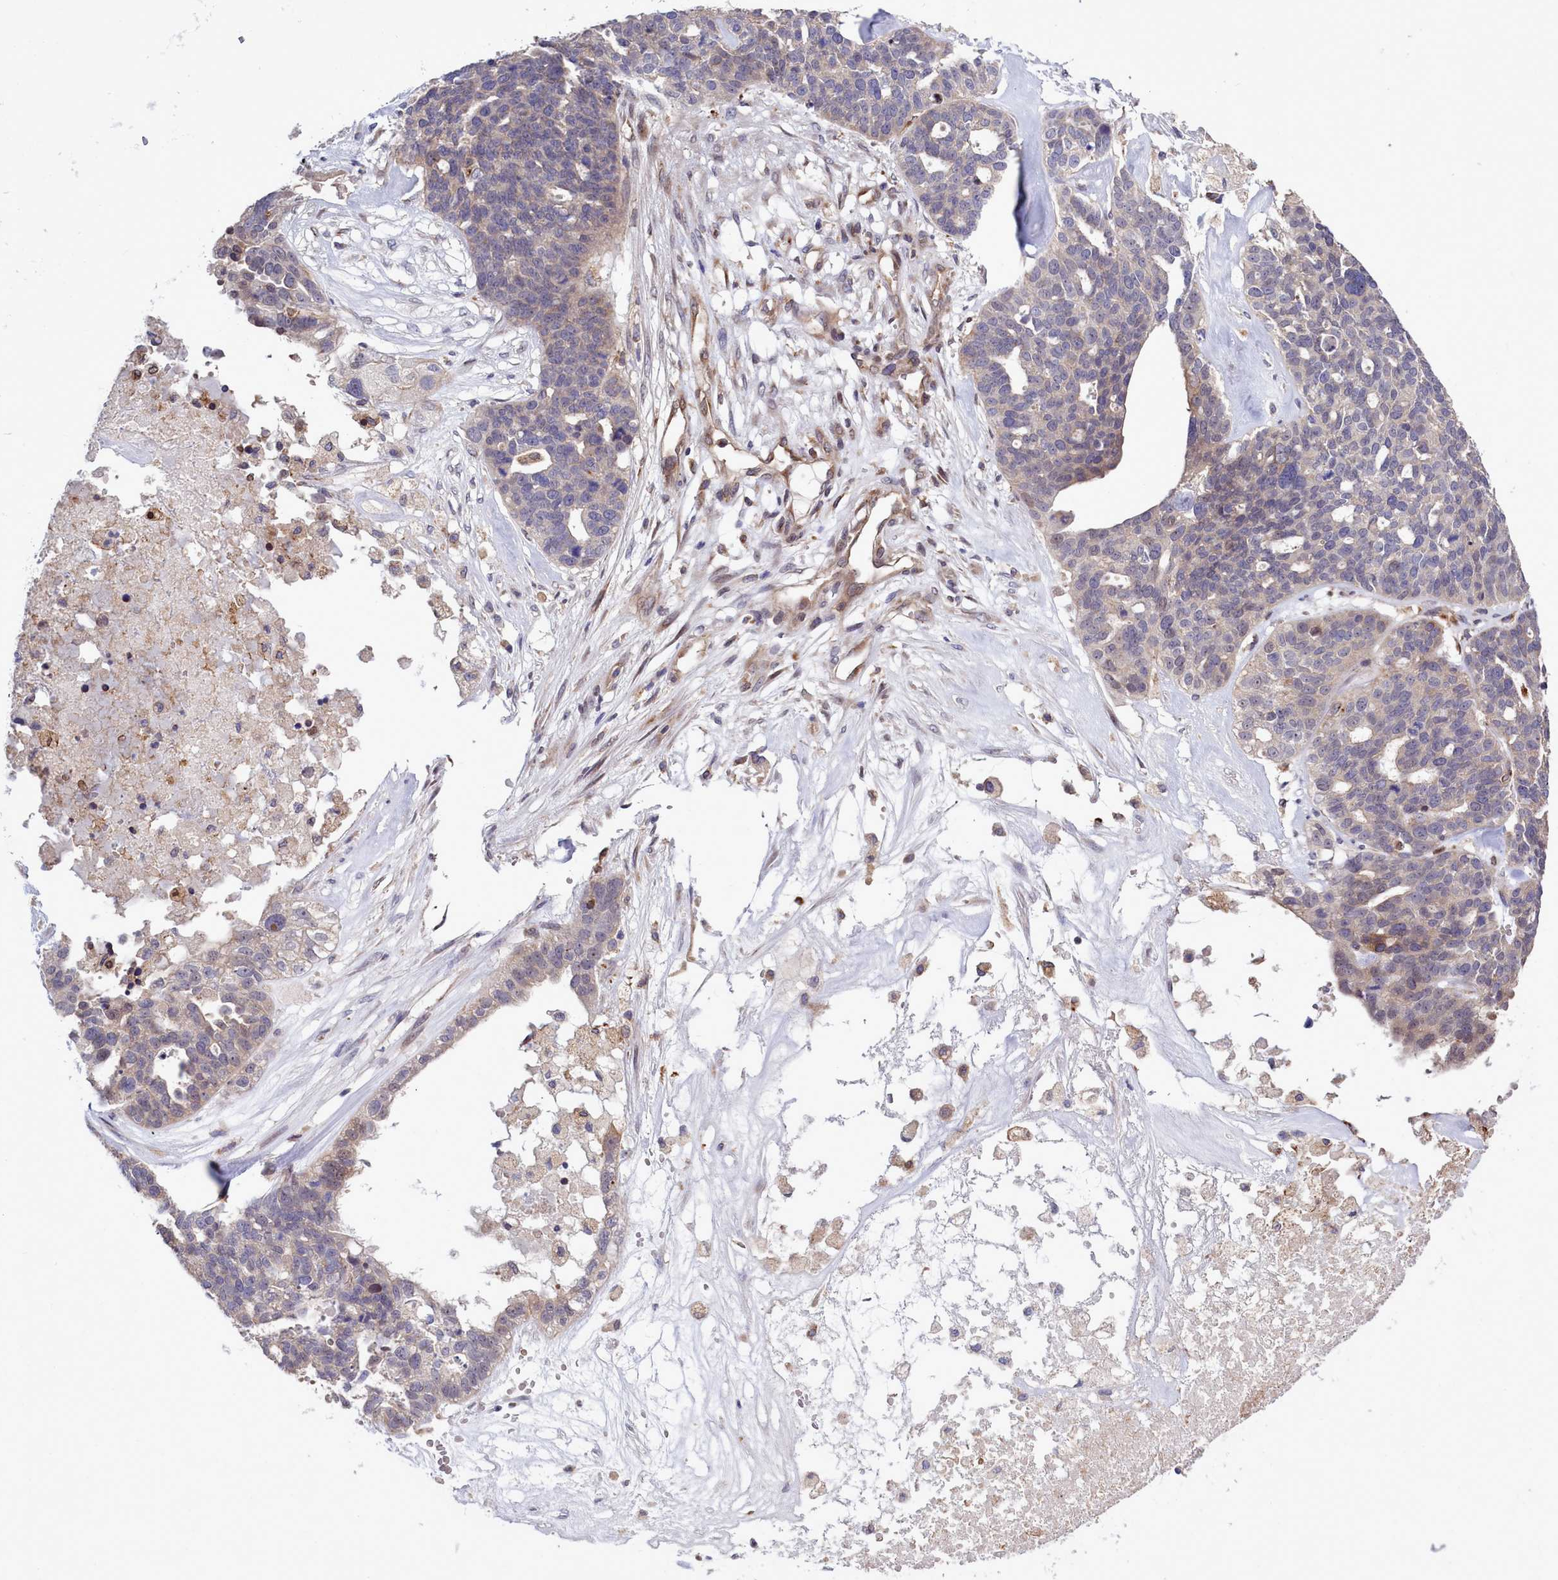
{"staining": {"intensity": "moderate", "quantity": "<25%", "location": "cytoplasmic/membranous"}, "tissue": "ovarian cancer", "cell_type": "Tumor cells", "image_type": "cancer", "snomed": [{"axis": "morphology", "description": "Cystadenocarcinoma, serous, NOS"}, {"axis": "topography", "description": "Ovary"}], "caption": "Protein staining of serous cystadenocarcinoma (ovarian) tissue displays moderate cytoplasmic/membranous expression in about <25% of tumor cells.", "gene": "RAPGEF4", "patient": {"sex": "female", "age": 59}}